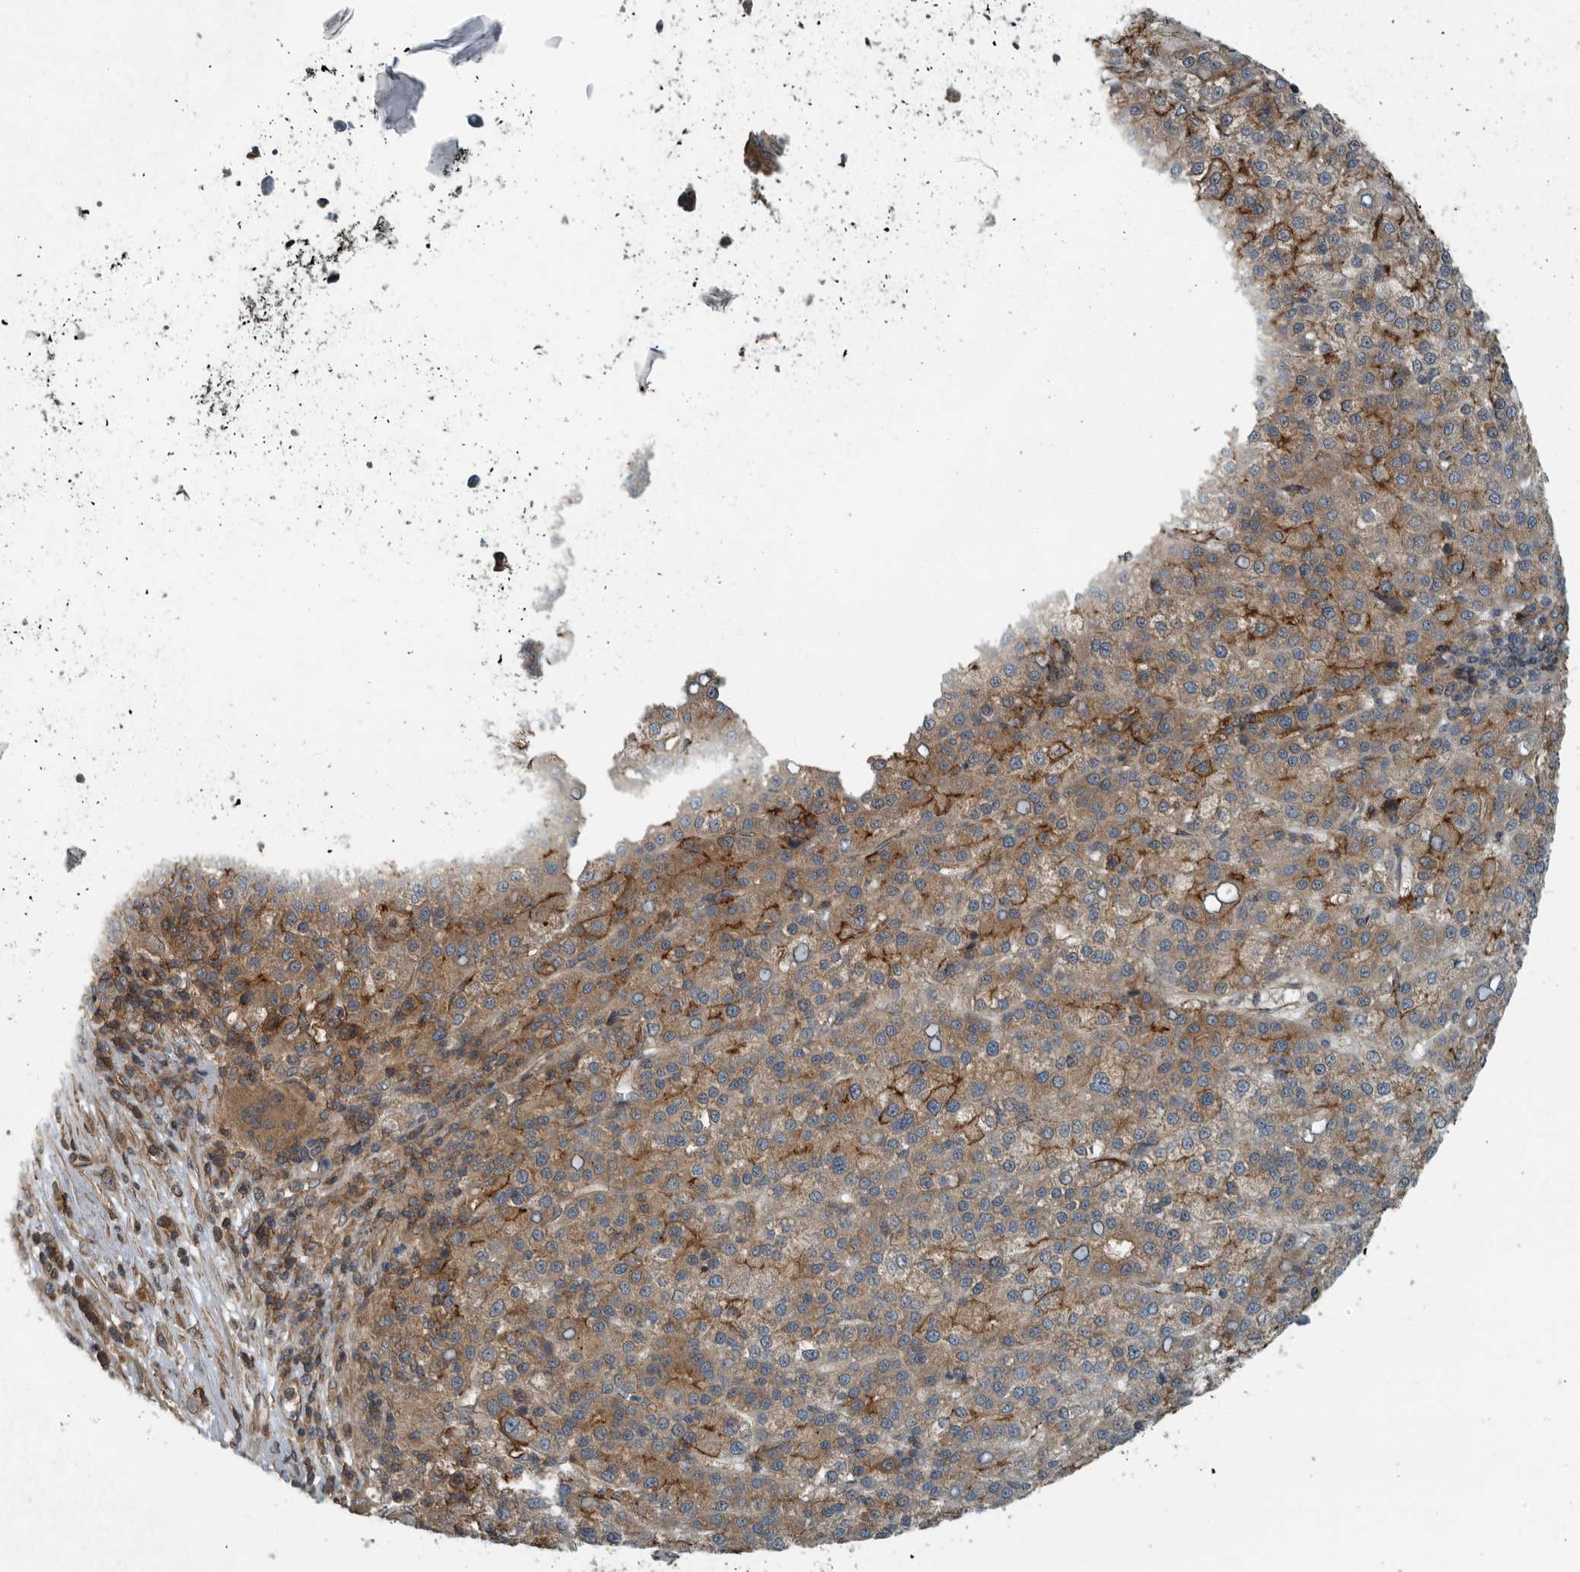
{"staining": {"intensity": "moderate", "quantity": ">75%", "location": "cytoplasmic/membranous"}, "tissue": "liver cancer", "cell_type": "Tumor cells", "image_type": "cancer", "snomed": [{"axis": "morphology", "description": "Carcinoma, Hepatocellular, NOS"}, {"axis": "topography", "description": "Liver"}], "caption": "The immunohistochemical stain shows moderate cytoplasmic/membranous staining in tumor cells of hepatocellular carcinoma (liver) tissue. Using DAB (3,3'-diaminobenzidine) (brown) and hematoxylin (blue) stains, captured at high magnification using brightfield microscopy.", "gene": "AMFR", "patient": {"sex": "female", "age": 58}}